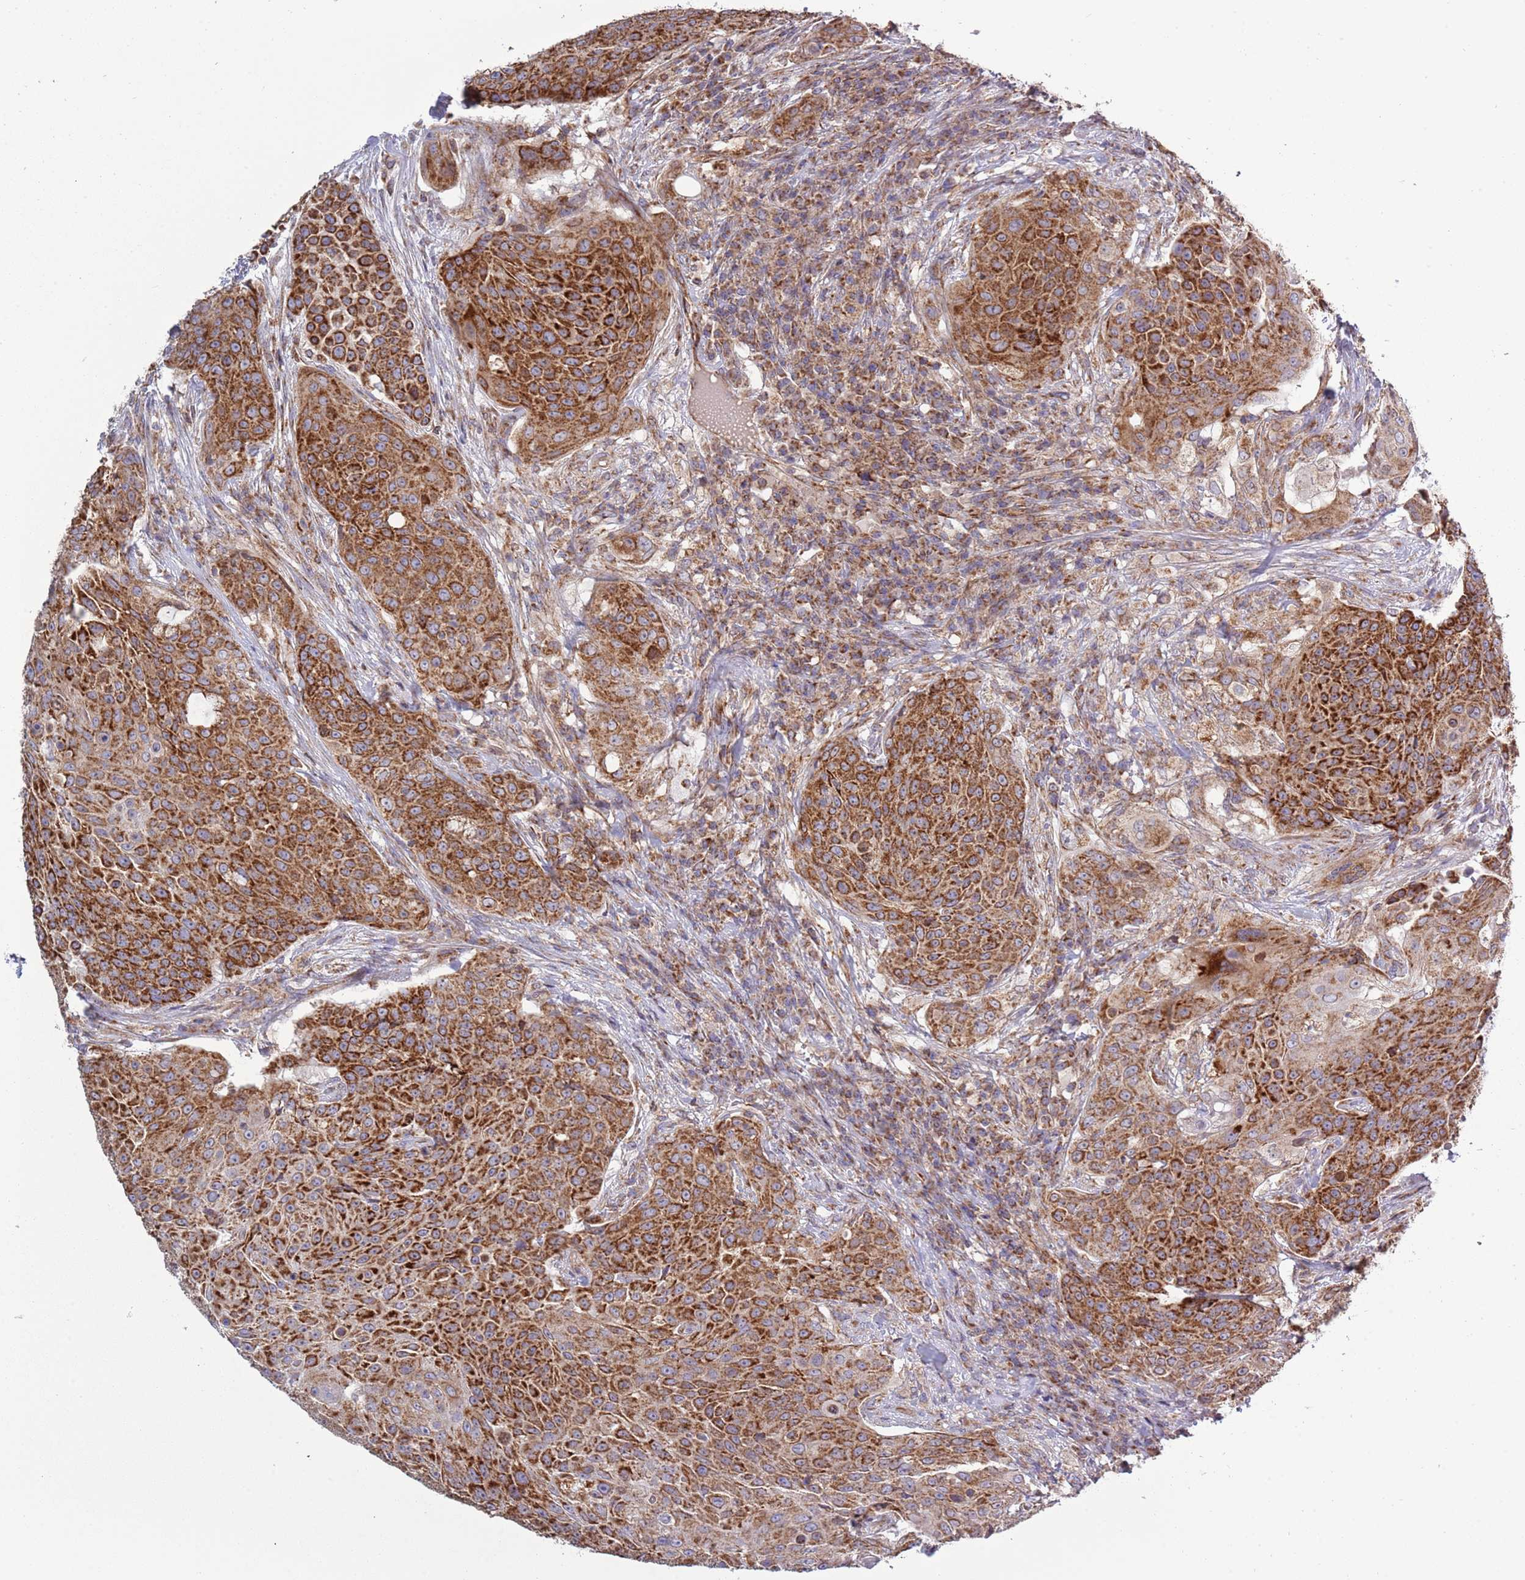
{"staining": {"intensity": "strong", "quantity": ">75%", "location": "cytoplasmic/membranous"}, "tissue": "urothelial cancer", "cell_type": "Tumor cells", "image_type": "cancer", "snomed": [{"axis": "morphology", "description": "Urothelial carcinoma, High grade"}, {"axis": "topography", "description": "Urinary bladder"}], "caption": "DAB immunohistochemical staining of human high-grade urothelial carcinoma exhibits strong cytoplasmic/membranous protein staining in about >75% of tumor cells.", "gene": "IRS4", "patient": {"sex": "female", "age": 63}}